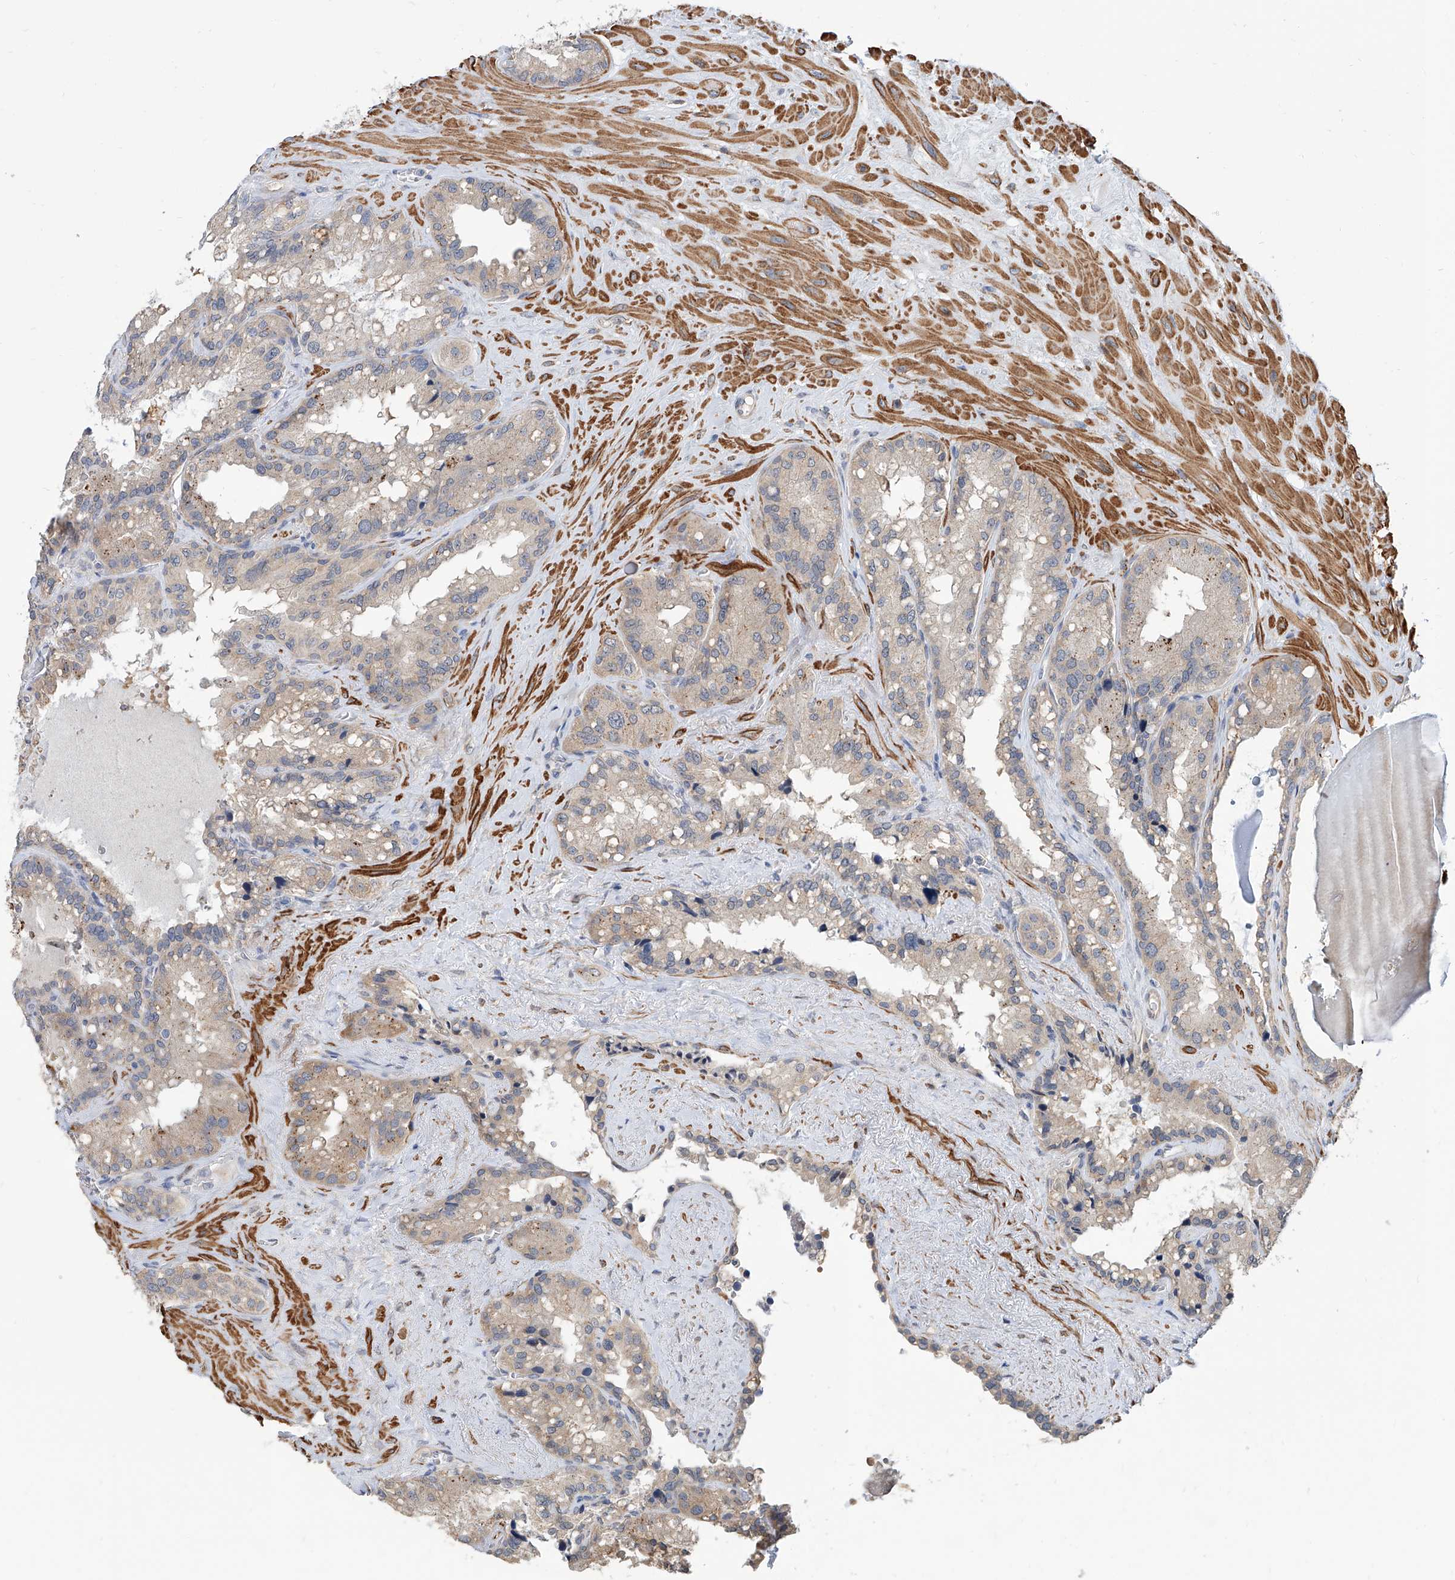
{"staining": {"intensity": "weak", "quantity": "25%-75%", "location": "cytoplasmic/membranous"}, "tissue": "seminal vesicle", "cell_type": "Glandular cells", "image_type": "normal", "snomed": [{"axis": "morphology", "description": "Normal tissue, NOS"}, {"axis": "topography", "description": "Prostate"}, {"axis": "topography", "description": "Seminal veicle"}], "caption": "DAB immunohistochemical staining of benign seminal vesicle shows weak cytoplasmic/membranous protein staining in about 25%-75% of glandular cells.", "gene": "MAGEE2", "patient": {"sex": "male", "age": 68}}